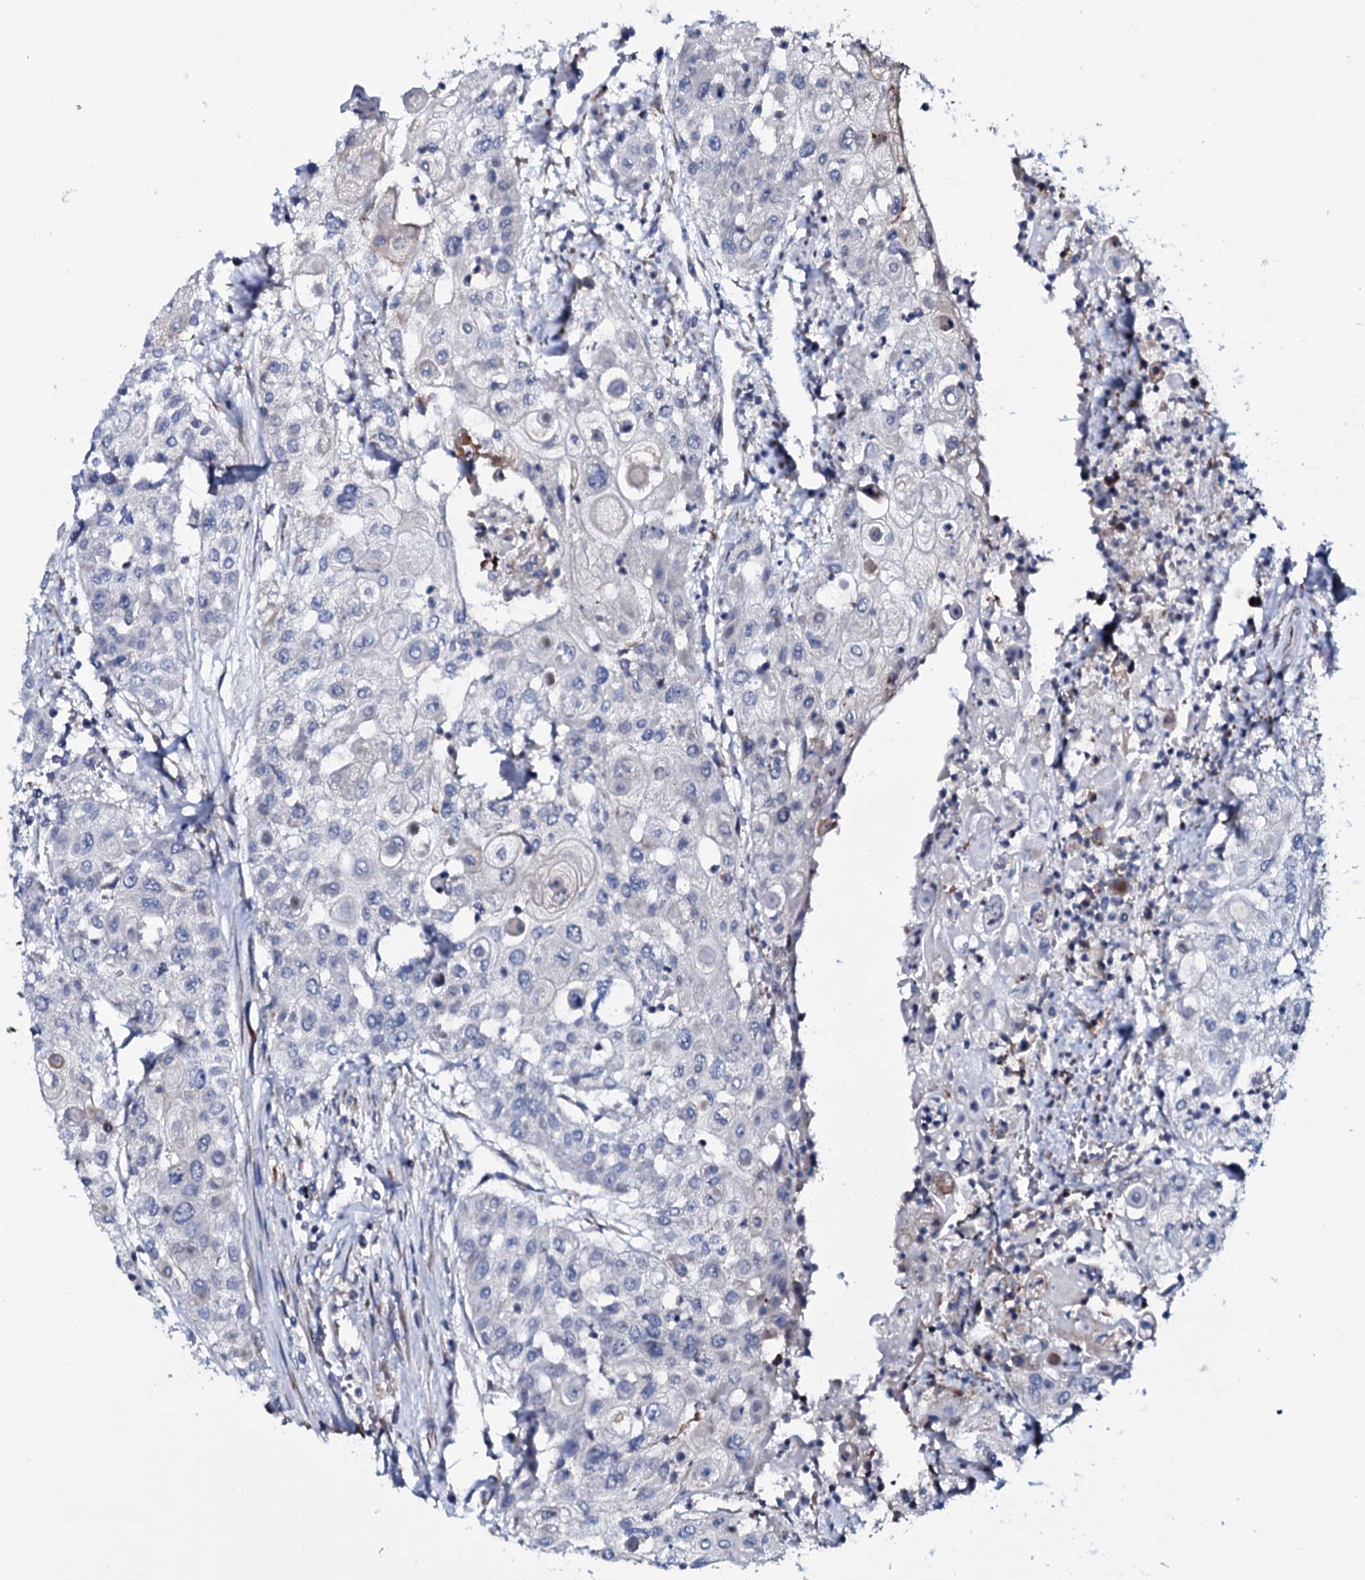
{"staining": {"intensity": "negative", "quantity": "none", "location": "none"}, "tissue": "urothelial cancer", "cell_type": "Tumor cells", "image_type": "cancer", "snomed": [{"axis": "morphology", "description": "Urothelial carcinoma, High grade"}, {"axis": "topography", "description": "Urinary bladder"}], "caption": "Immunohistochemistry micrograph of neoplastic tissue: human urothelial cancer stained with DAB displays no significant protein expression in tumor cells.", "gene": "TPGS2", "patient": {"sex": "female", "age": 79}}